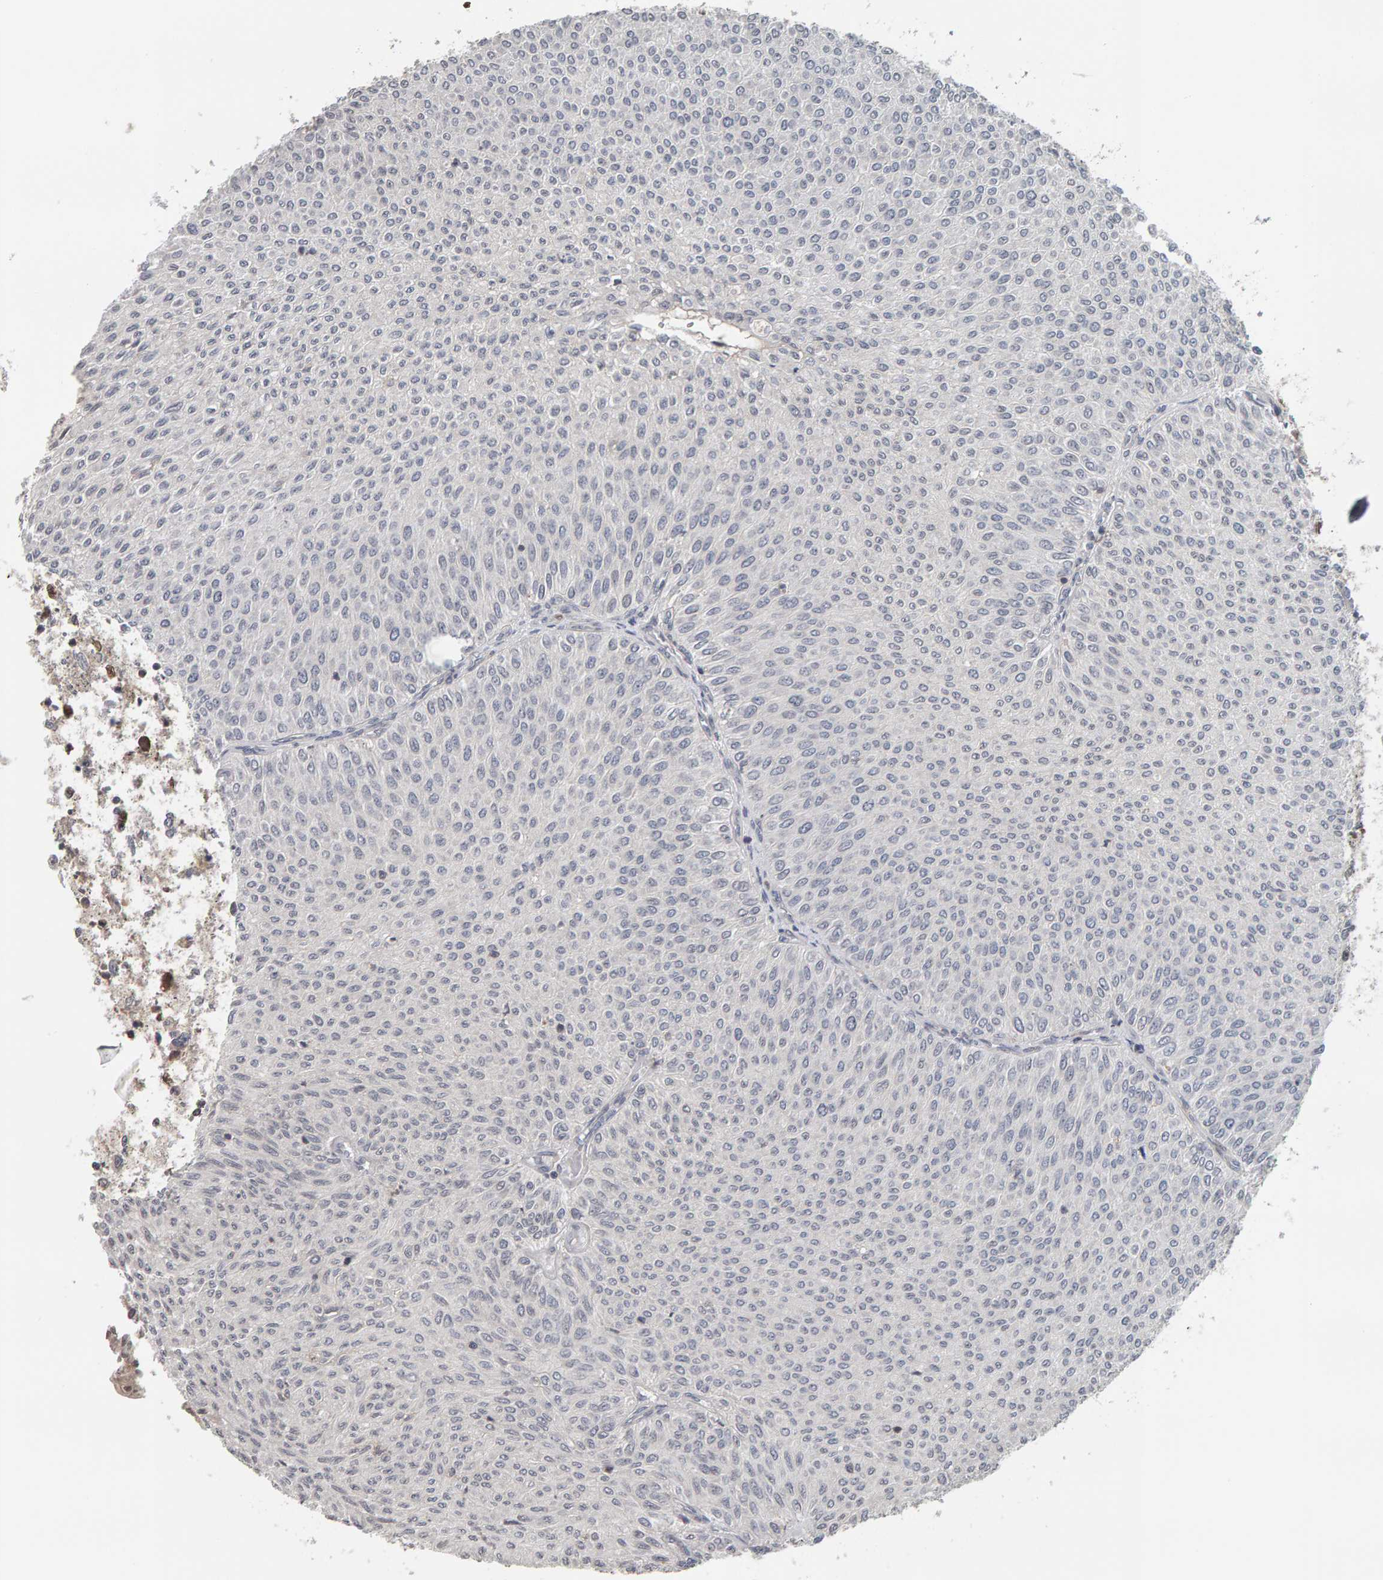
{"staining": {"intensity": "negative", "quantity": "none", "location": "none"}, "tissue": "urothelial cancer", "cell_type": "Tumor cells", "image_type": "cancer", "snomed": [{"axis": "morphology", "description": "Urothelial carcinoma, Low grade"}, {"axis": "topography", "description": "Urinary bladder"}], "caption": "High power microscopy micrograph of an immunohistochemistry micrograph of urothelial carcinoma (low-grade), revealing no significant positivity in tumor cells.", "gene": "TEFM", "patient": {"sex": "male", "age": 78}}